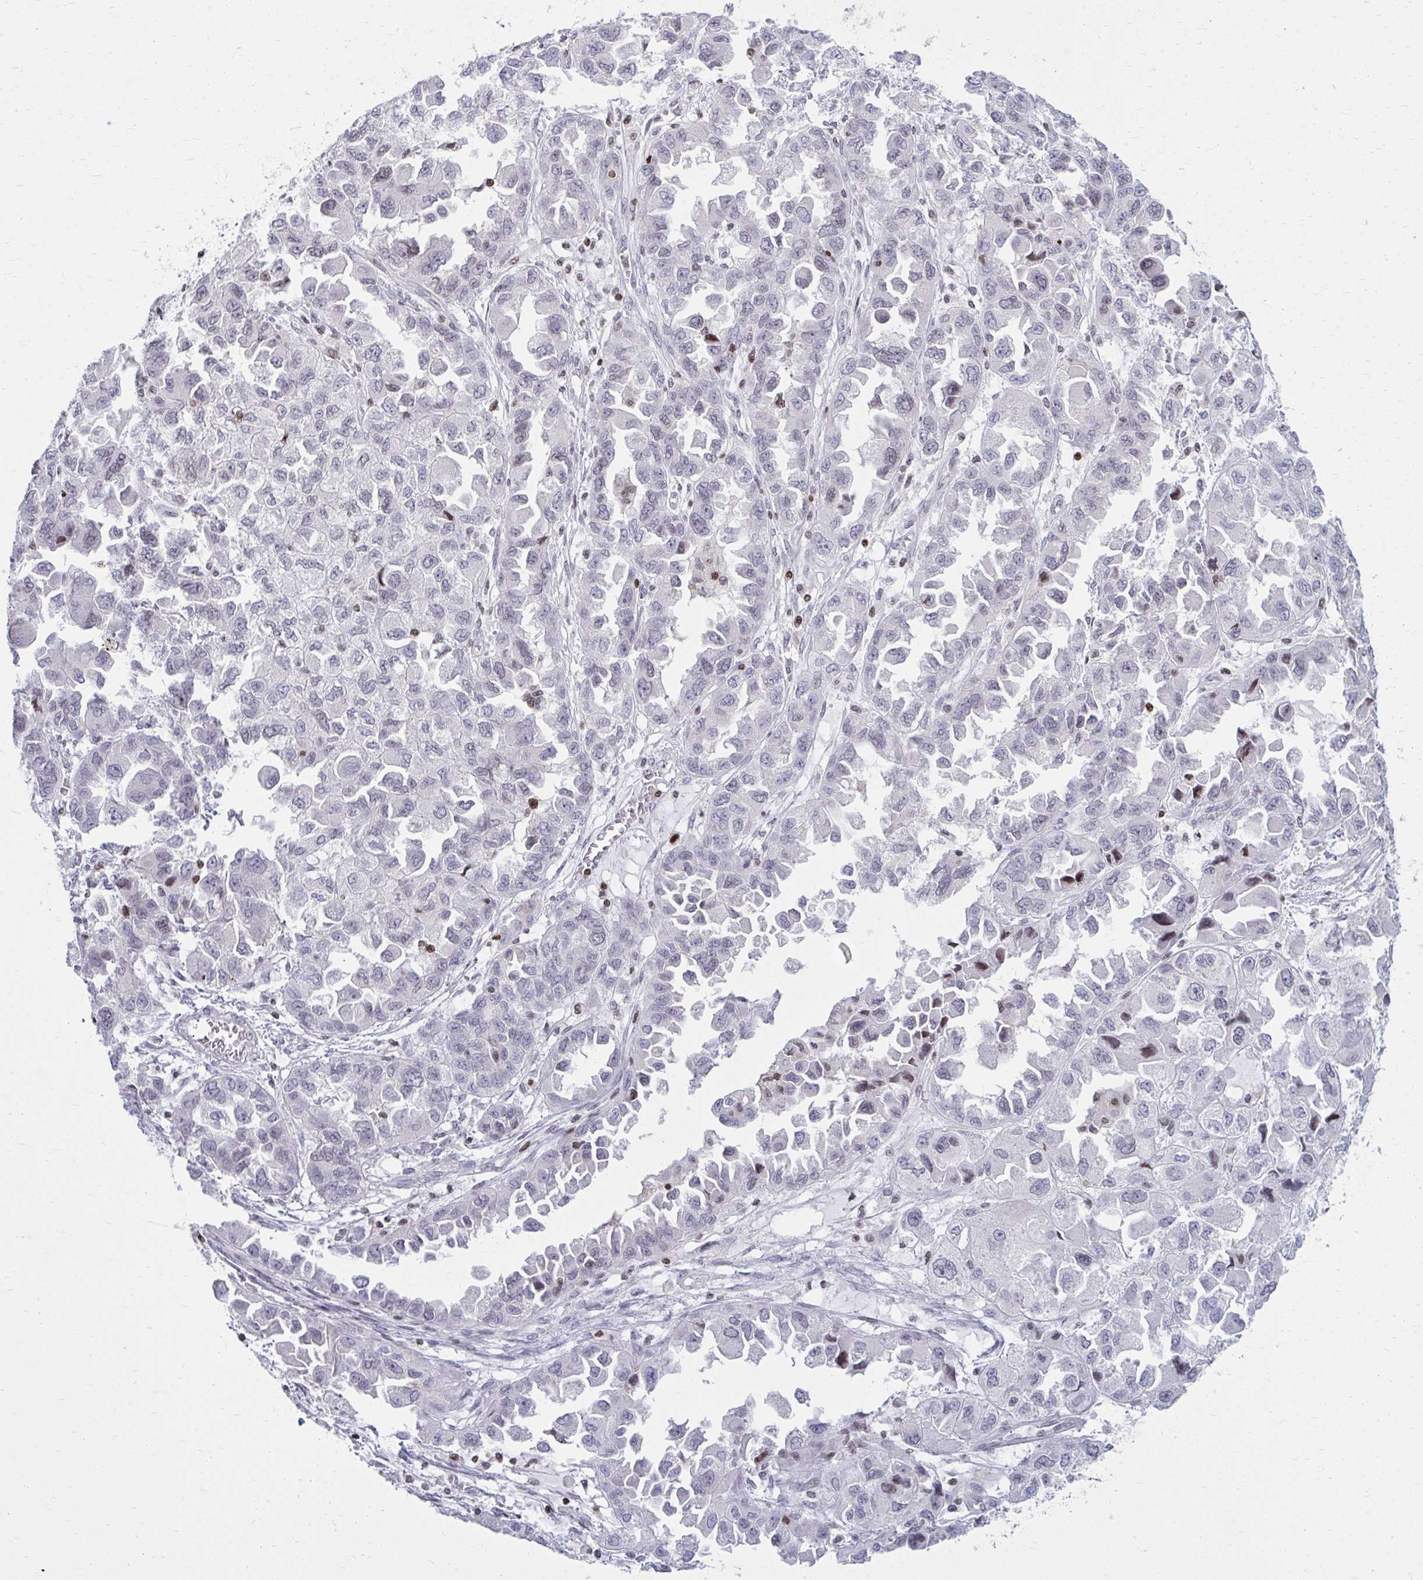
{"staining": {"intensity": "weak", "quantity": "<25%", "location": "nuclear"}, "tissue": "ovarian cancer", "cell_type": "Tumor cells", "image_type": "cancer", "snomed": [{"axis": "morphology", "description": "Cystadenocarcinoma, serous, NOS"}, {"axis": "topography", "description": "Ovary"}], "caption": "This is a micrograph of immunohistochemistry staining of serous cystadenocarcinoma (ovarian), which shows no staining in tumor cells.", "gene": "AP5M1", "patient": {"sex": "female", "age": 84}}